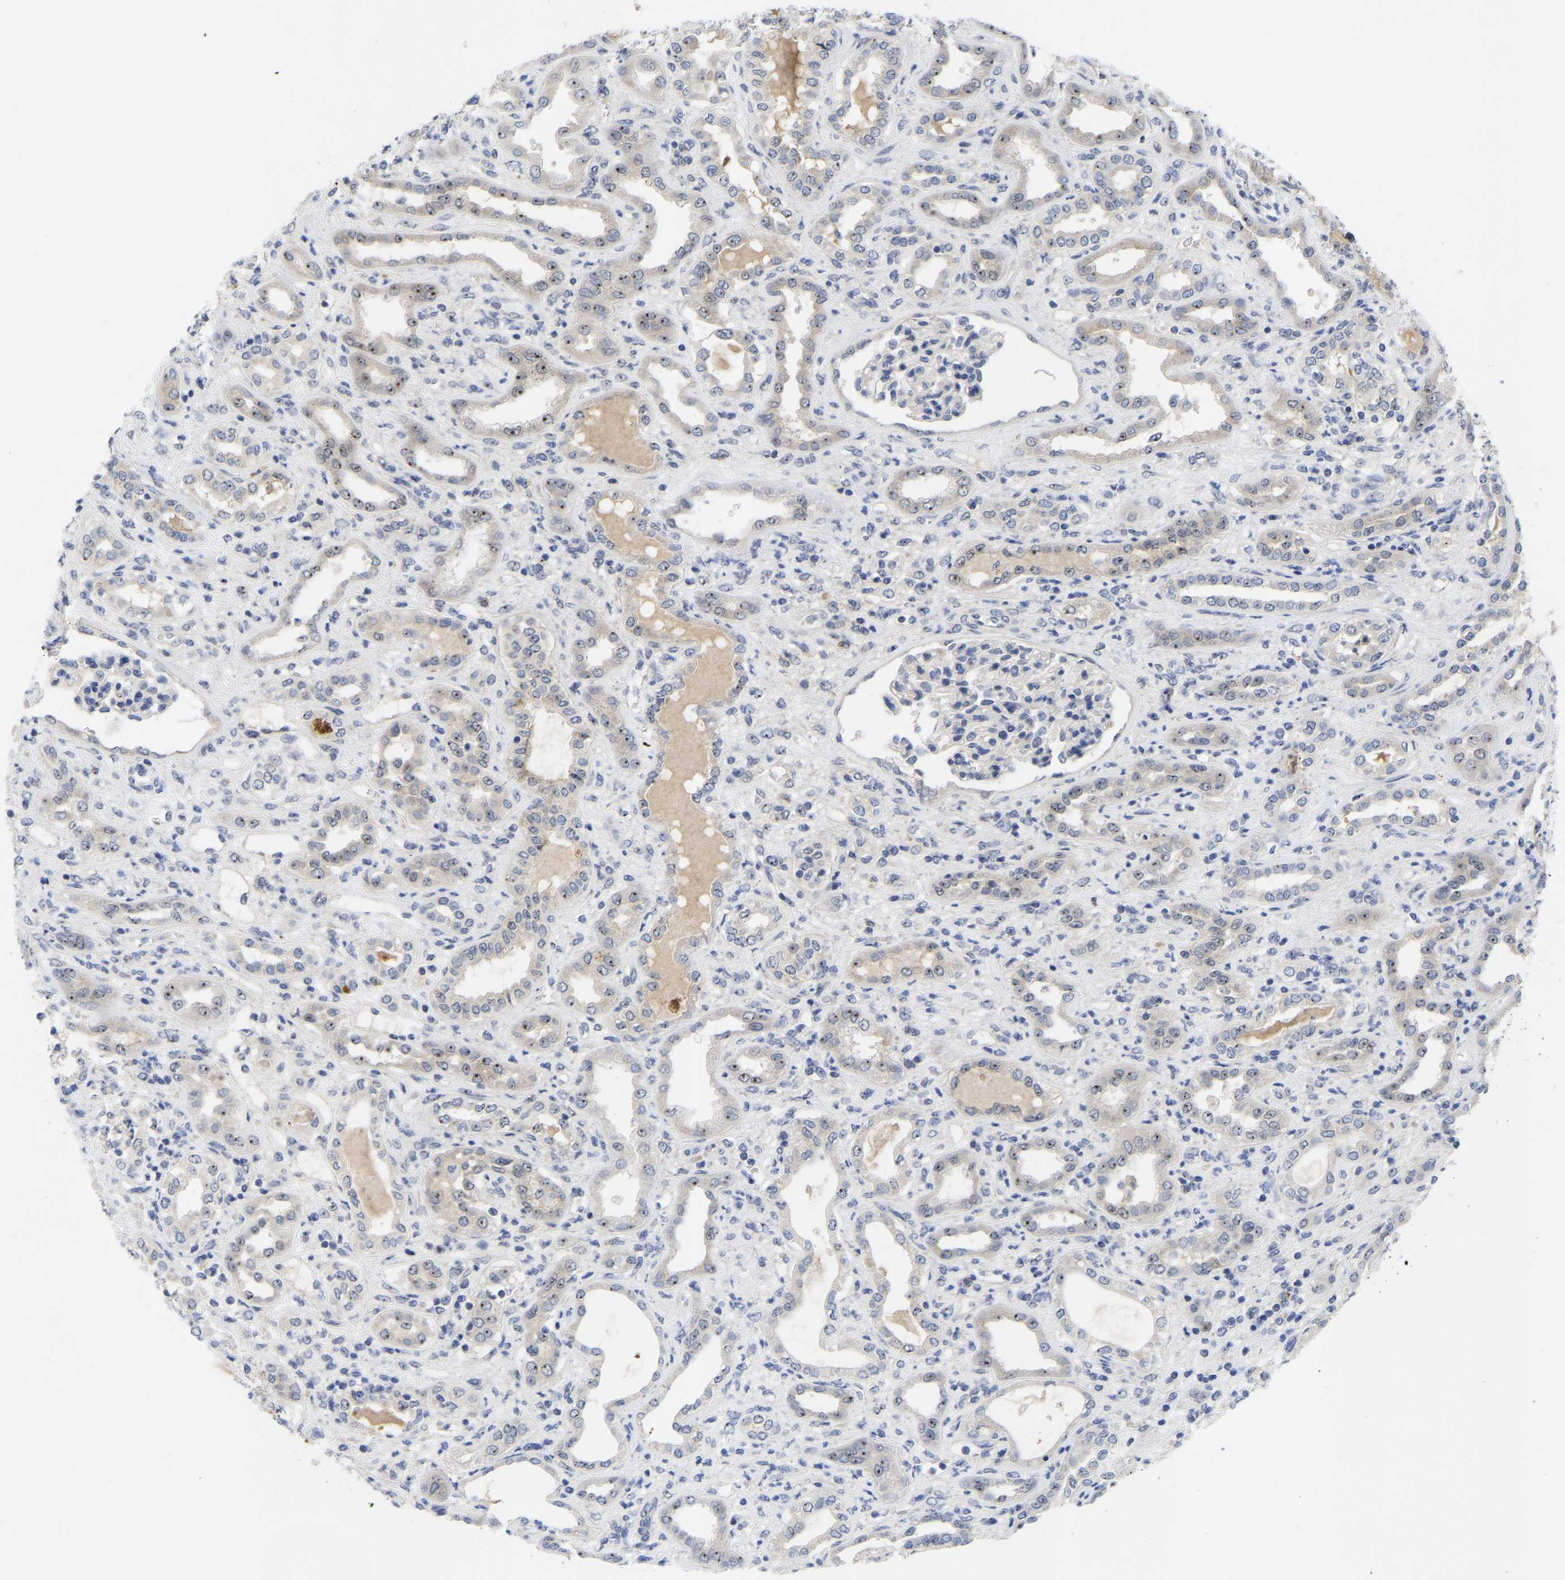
{"staining": {"intensity": "weak", "quantity": "<25%", "location": "nuclear"}, "tissue": "renal cancer", "cell_type": "Tumor cells", "image_type": "cancer", "snomed": [{"axis": "morphology", "description": "Adenocarcinoma, NOS"}, {"axis": "topography", "description": "Kidney"}], "caption": "The photomicrograph shows no significant staining in tumor cells of renal cancer.", "gene": "NLE1", "patient": {"sex": "female", "age": 54}}